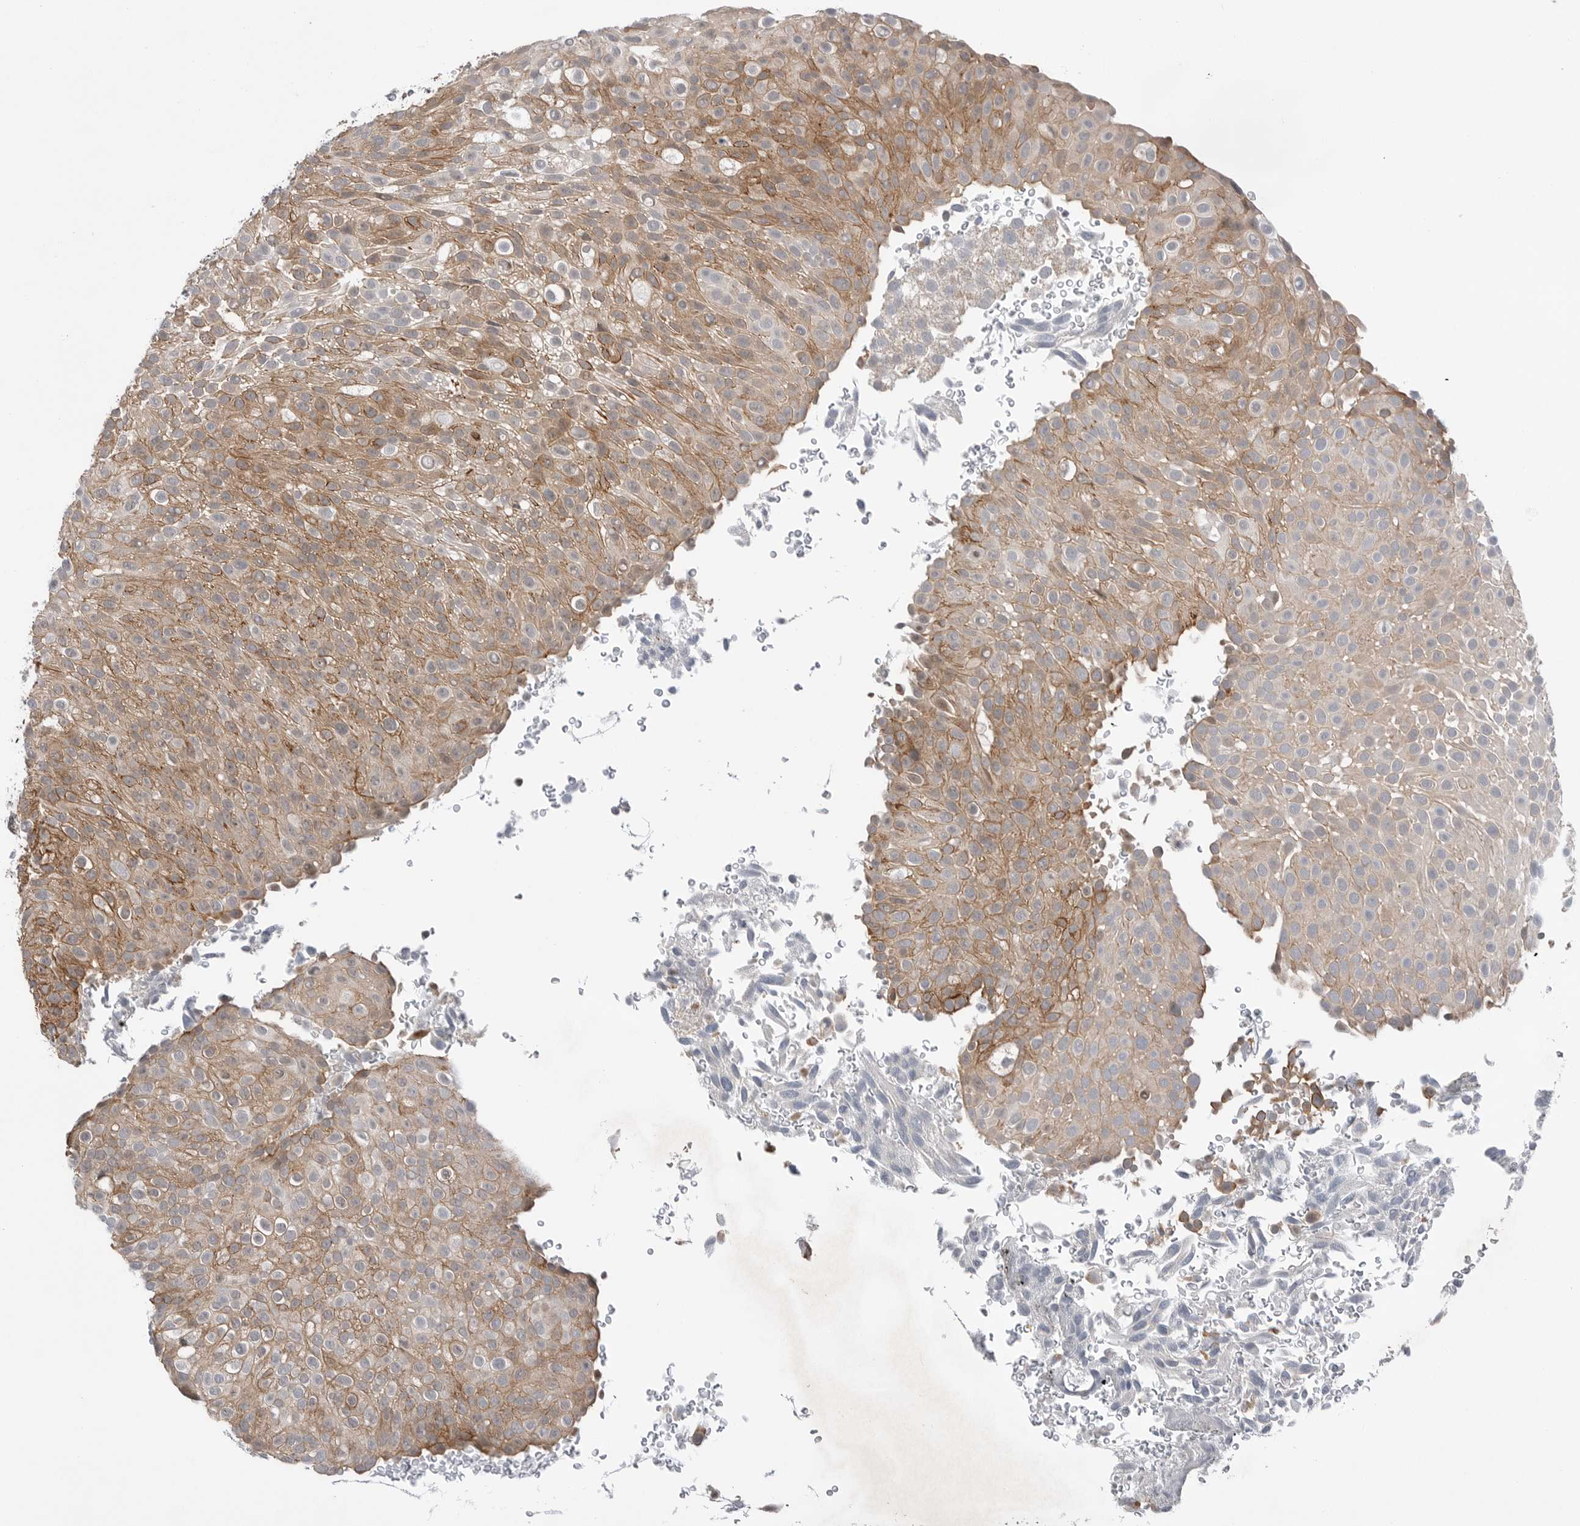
{"staining": {"intensity": "moderate", "quantity": ">75%", "location": "cytoplasmic/membranous"}, "tissue": "urothelial cancer", "cell_type": "Tumor cells", "image_type": "cancer", "snomed": [{"axis": "morphology", "description": "Urothelial carcinoma, Low grade"}, {"axis": "topography", "description": "Urinary bladder"}], "caption": "This histopathology image demonstrates immunohistochemistry staining of human urothelial cancer, with medium moderate cytoplasmic/membranous staining in about >75% of tumor cells.", "gene": "NTAQ1", "patient": {"sex": "male", "age": 78}}